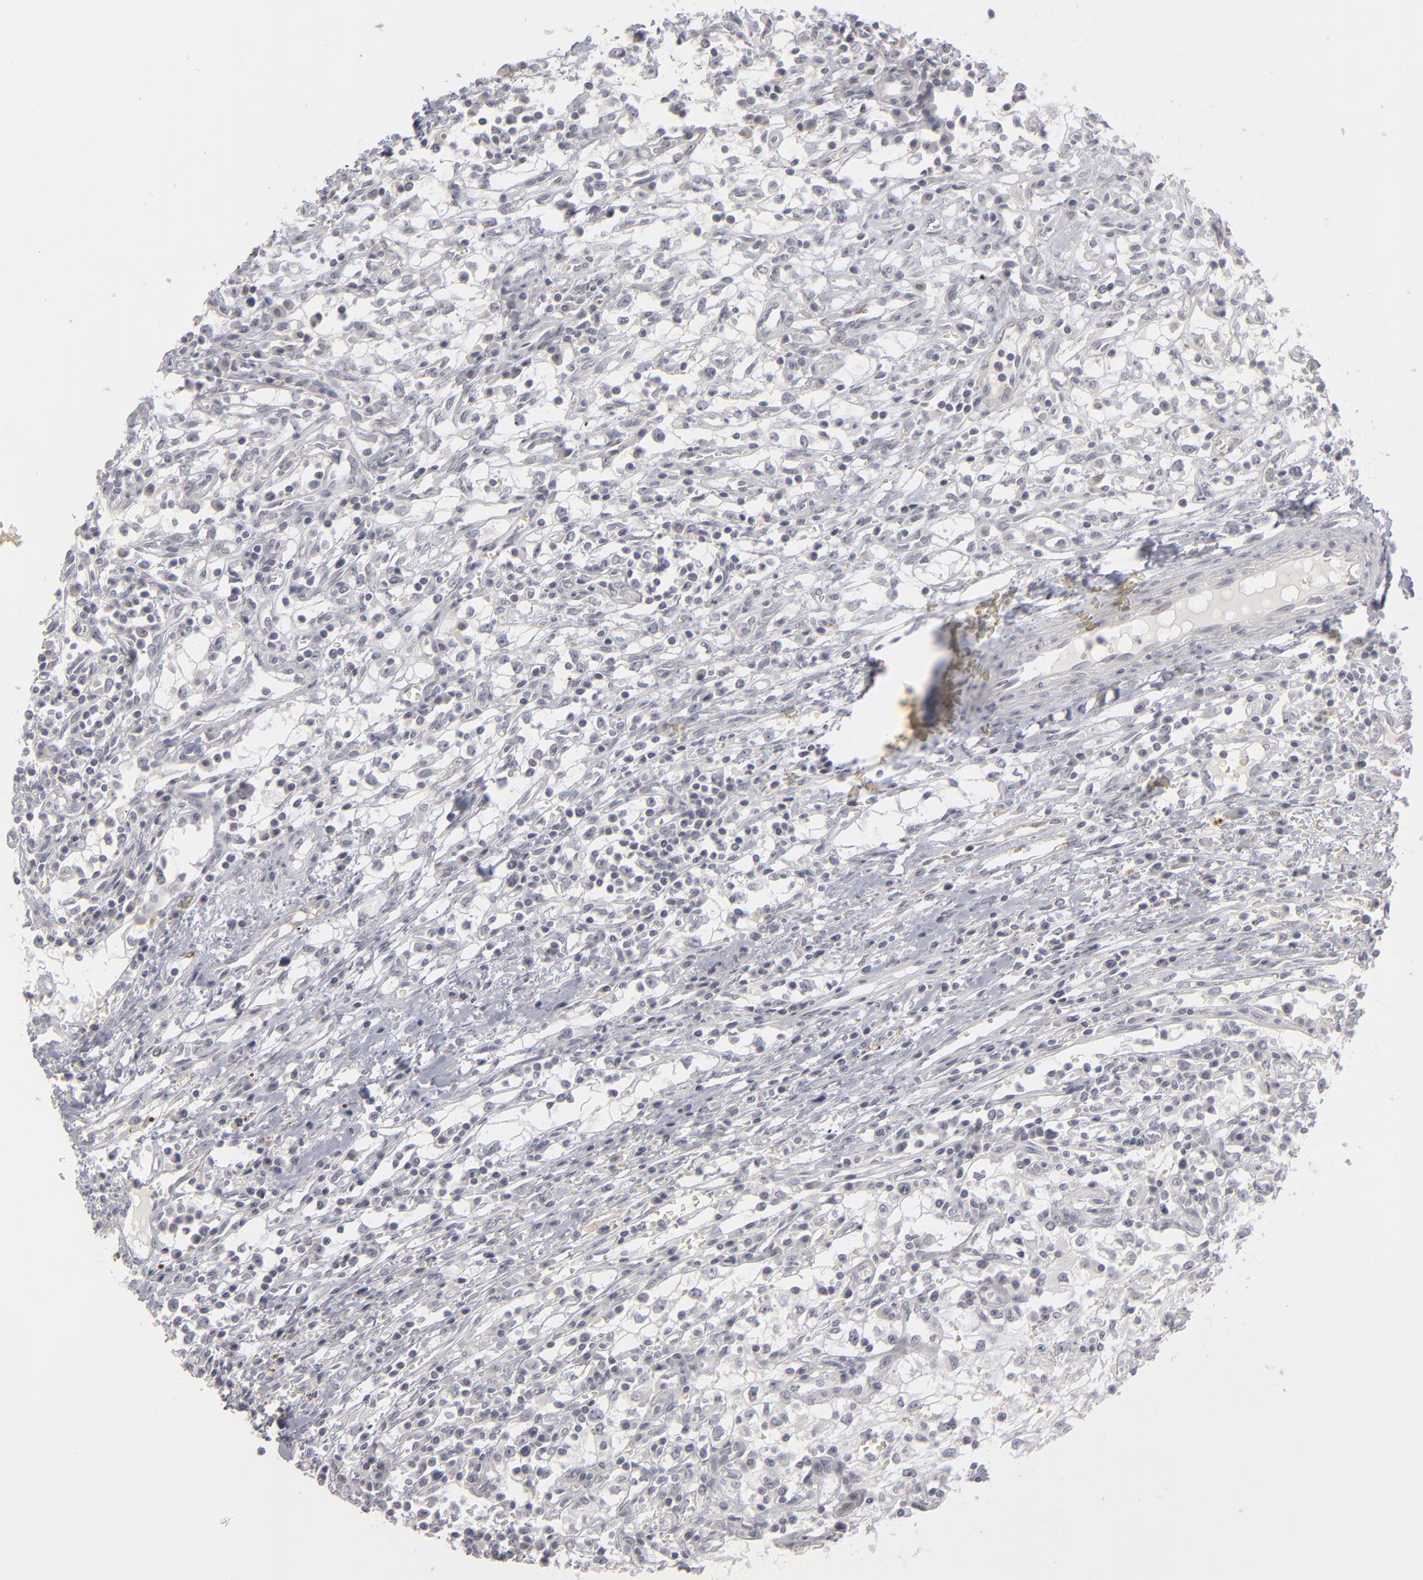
{"staining": {"intensity": "negative", "quantity": "none", "location": "none"}, "tissue": "renal cancer", "cell_type": "Tumor cells", "image_type": "cancer", "snomed": [{"axis": "morphology", "description": "Adenocarcinoma, NOS"}, {"axis": "topography", "description": "Kidney"}], "caption": "Histopathology image shows no significant protein staining in tumor cells of renal cancer. Brightfield microscopy of IHC stained with DAB (3,3'-diaminobenzidine) (brown) and hematoxylin (blue), captured at high magnification.", "gene": "KIAA1210", "patient": {"sex": "male", "age": 82}}